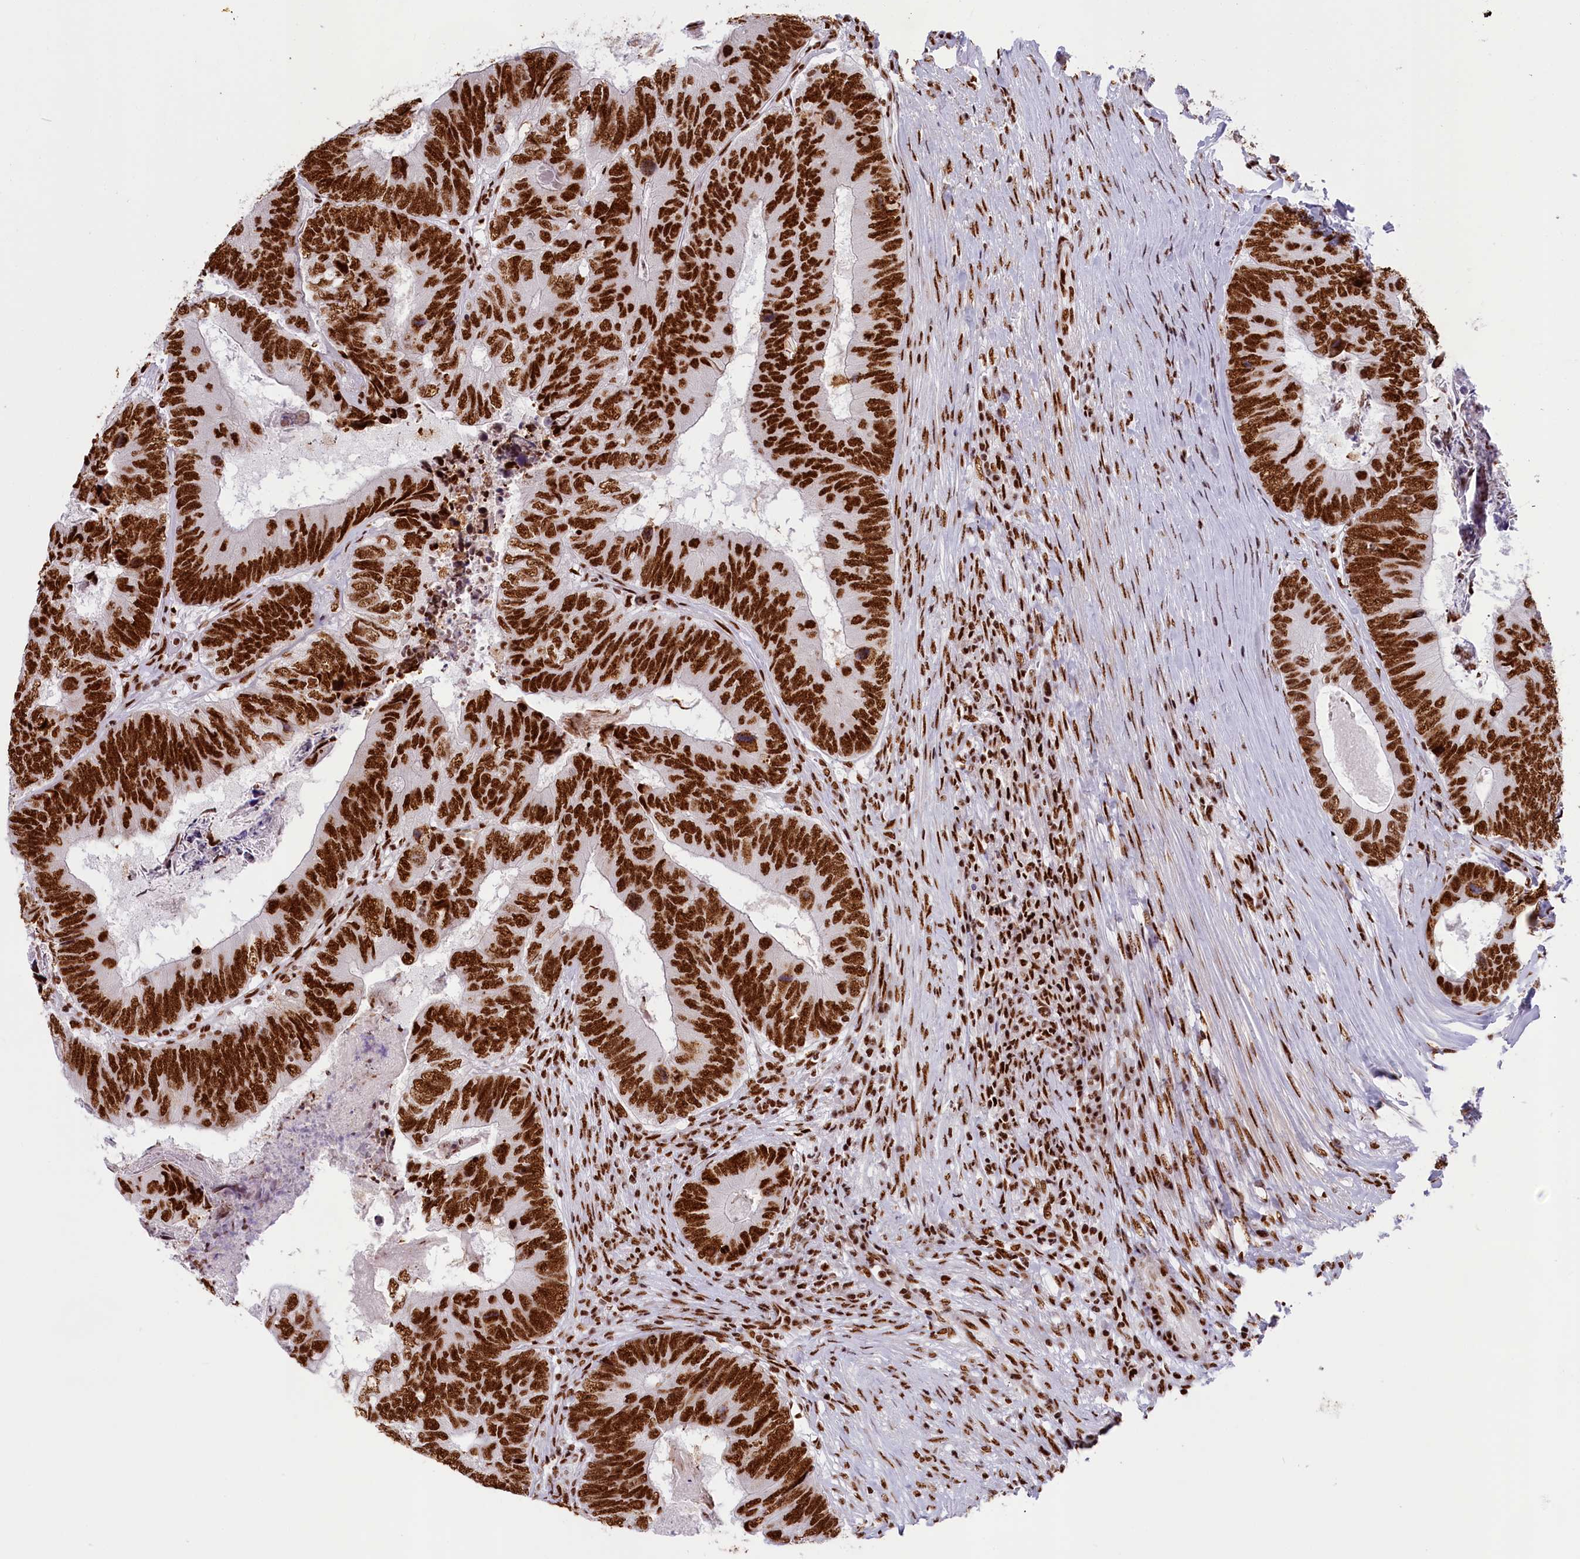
{"staining": {"intensity": "strong", "quantity": ">75%", "location": "nuclear"}, "tissue": "colorectal cancer", "cell_type": "Tumor cells", "image_type": "cancer", "snomed": [{"axis": "morphology", "description": "Adenocarcinoma, NOS"}, {"axis": "topography", "description": "Colon"}], "caption": "Immunohistochemistry (DAB (3,3'-diaminobenzidine)) staining of human adenocarcinoma (colorectal) reveals strong nuclear protein positivity in approximately >75% of tumor cells.", "gene": "SNRNP70", "patient": {"sex": "female", "age": 67}}